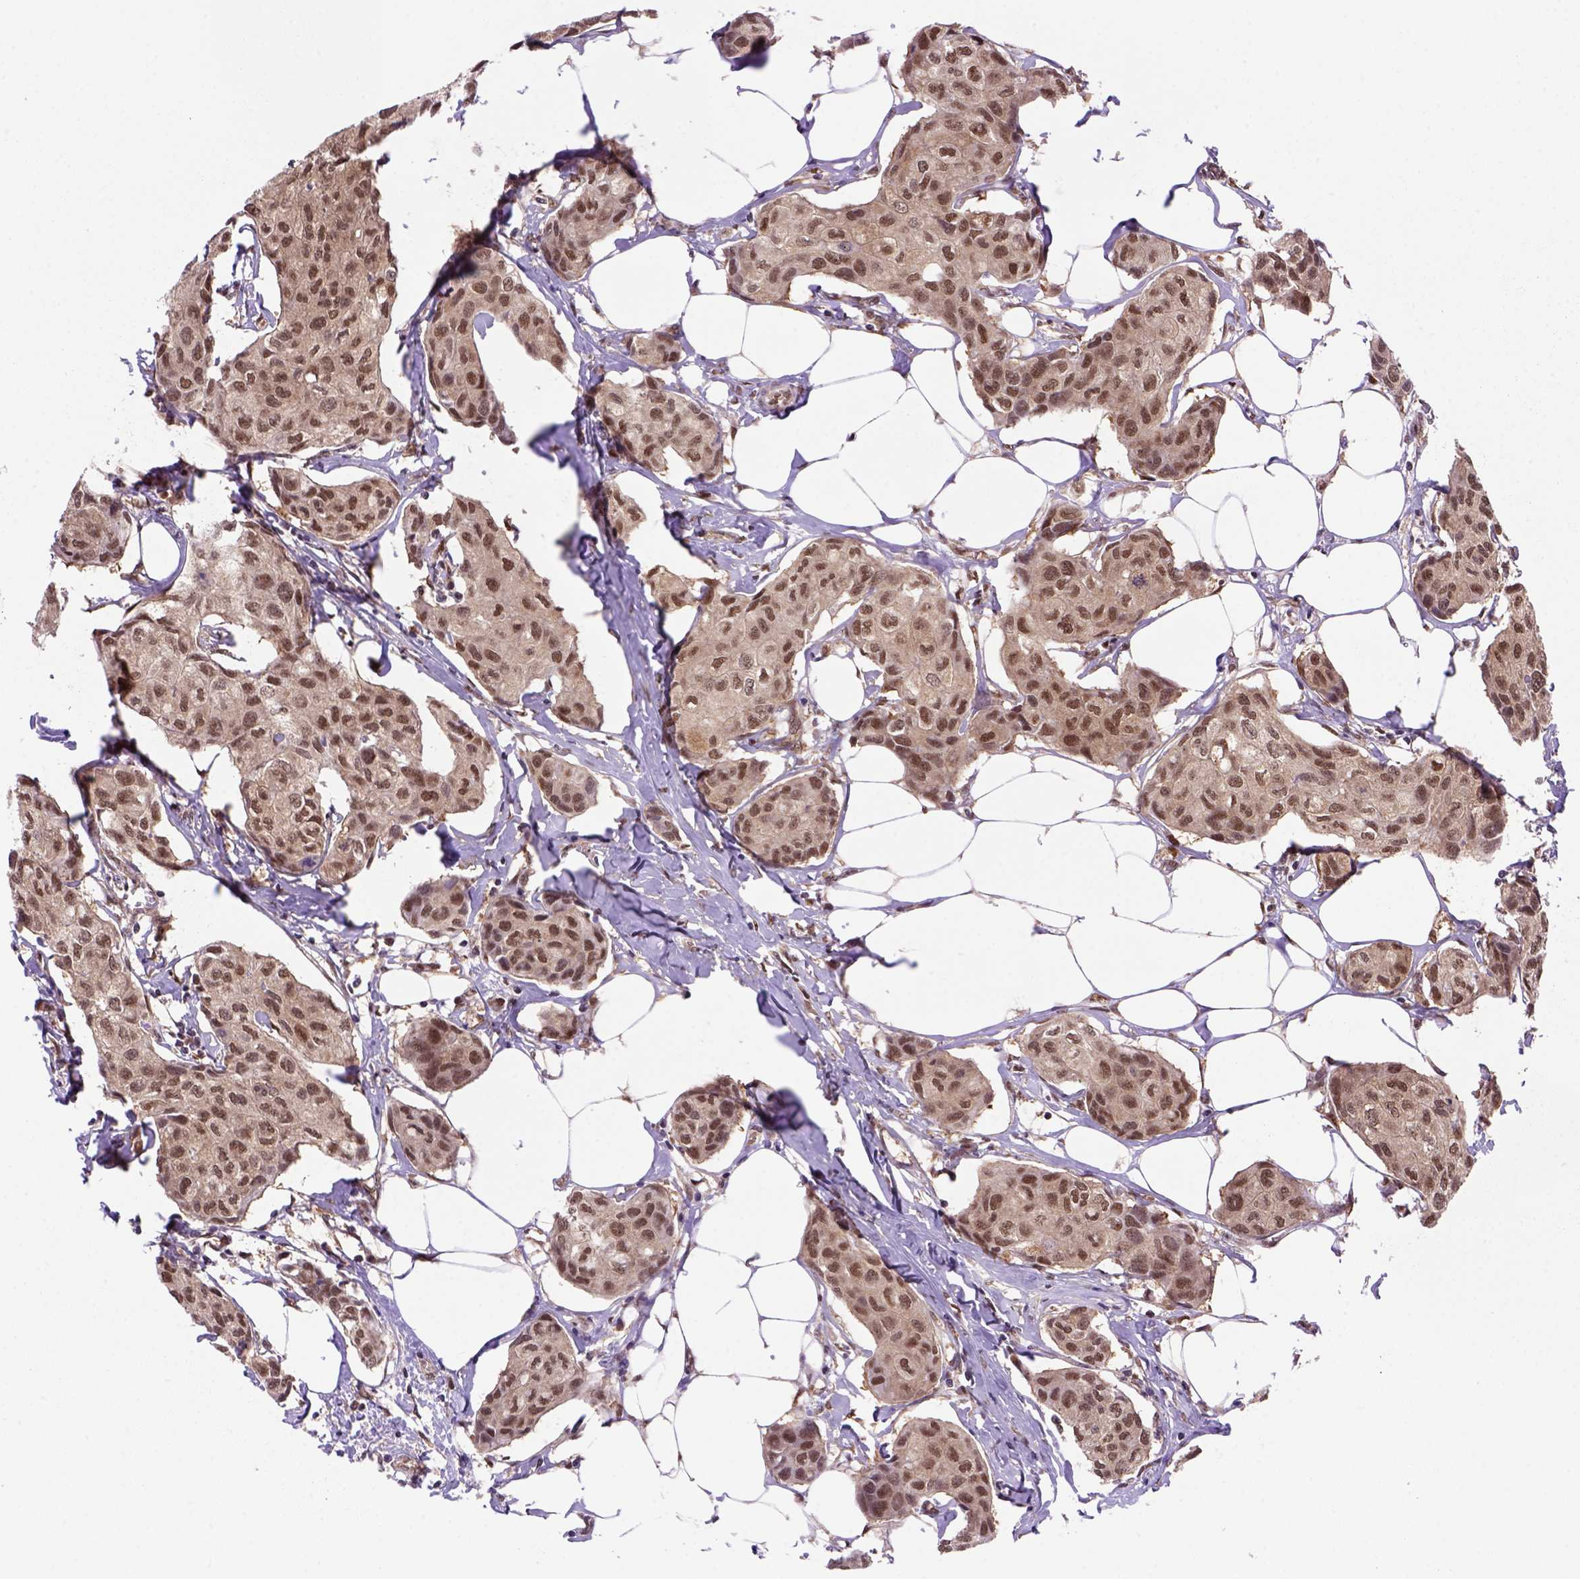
{"staining": {"intensity": "moderate", "quantity": ">75%", "location": "nuclear"}, "tissue": "breast cancer", "cell_type": "Tumor cells", "image_type": "cancer", "snomed": [{"axis": "morphology", "description": "Duct carcinoma"}, {"axis": "topography", "description": "Breast"}], "caption": "This is an image of immunohistochemistry (IHC) staining of breast cancer (invasive ductal carcinoma), which shows moderate positivity in the nuclear of tumor cells.", "gene": "PSMC2", "patient": {"sex": "female", "age": 80}}